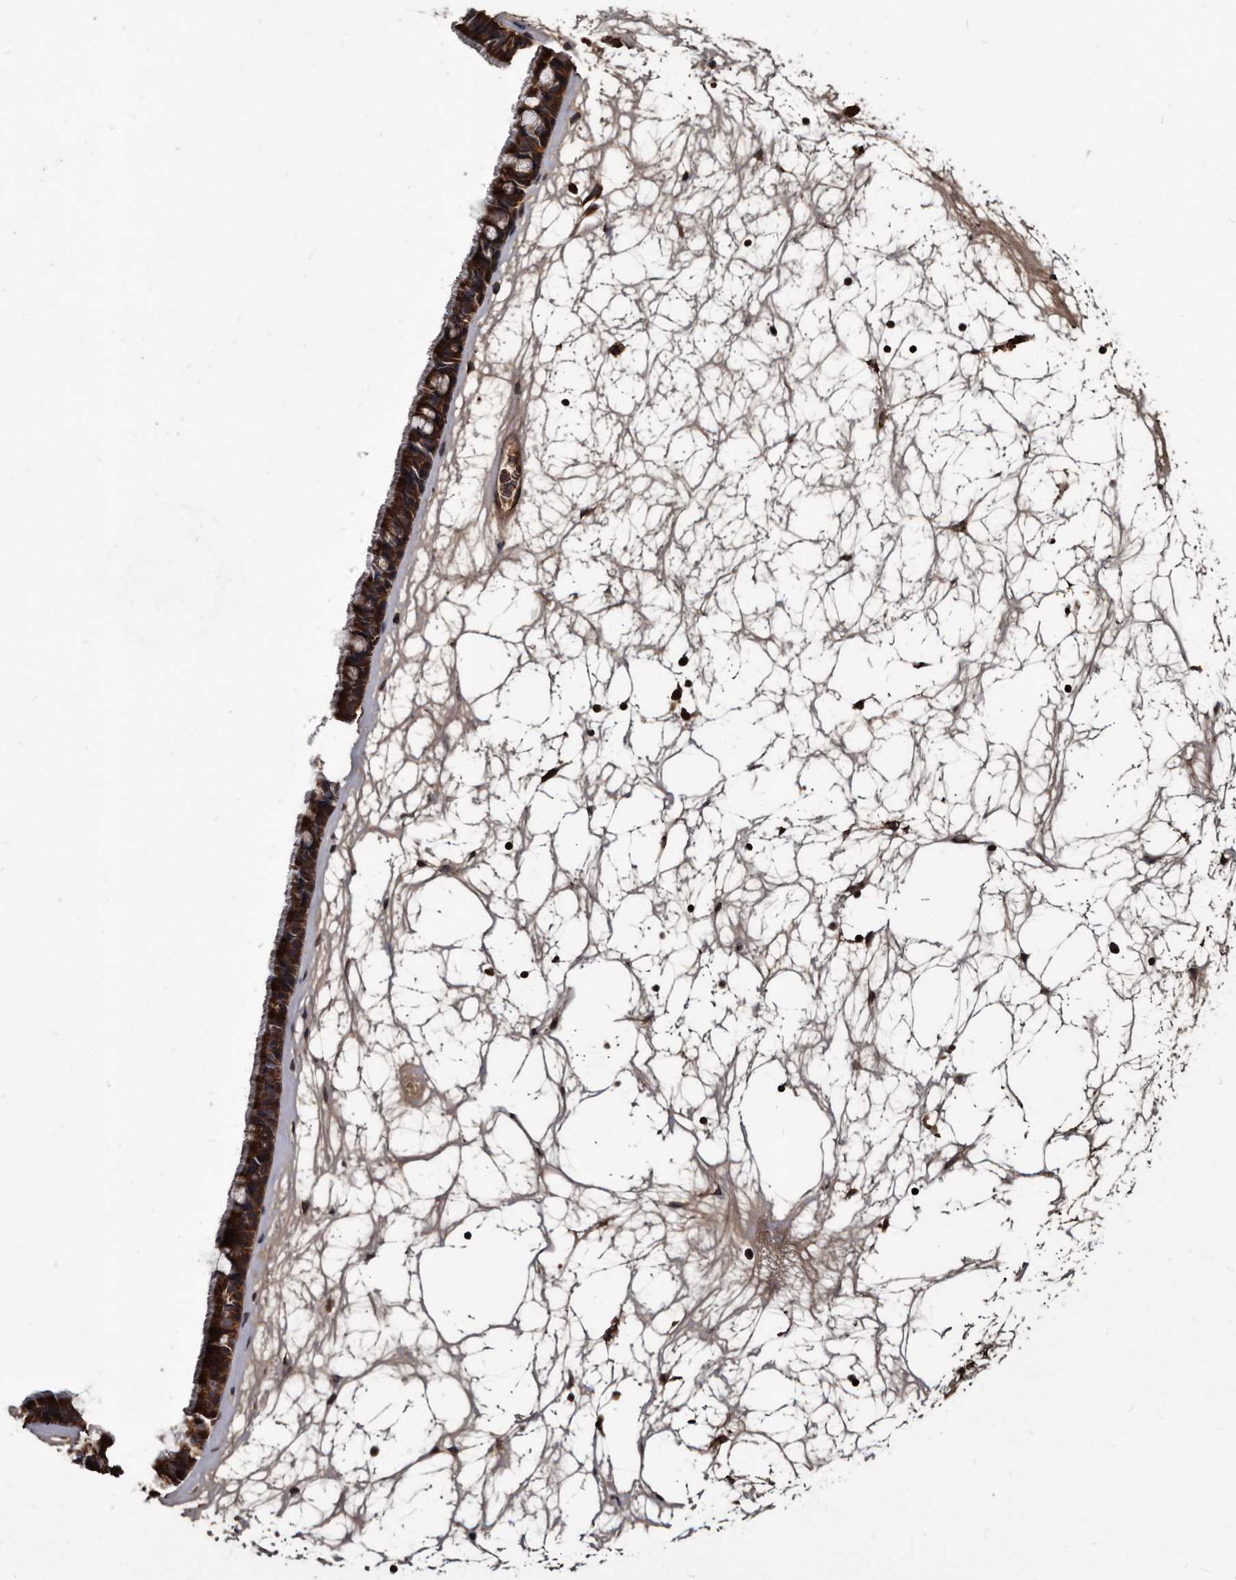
{"staining": {"intensity": "strong", "quantity": ">75%", "location": "cytoplasmic/membranous"}, "tissue": "nasopharynx", "cell_type": "Respiratory epithelial cells", "image_type": "normal", "snomed": [{"axis": "morphology", "description": "Normal tissue, NOS"}, {"axis": "topography", "description": "Nasopharynx"}], "caption": "There is high levels of strong cytoplasmic/membranous positivity in respiratory epithelial cells of unremarkable nasopharynx, as demonstrated by immunohistochemical staining (brown color).", "gene": "FAM136A", "patient": {"sex": "male", "age": 64}}